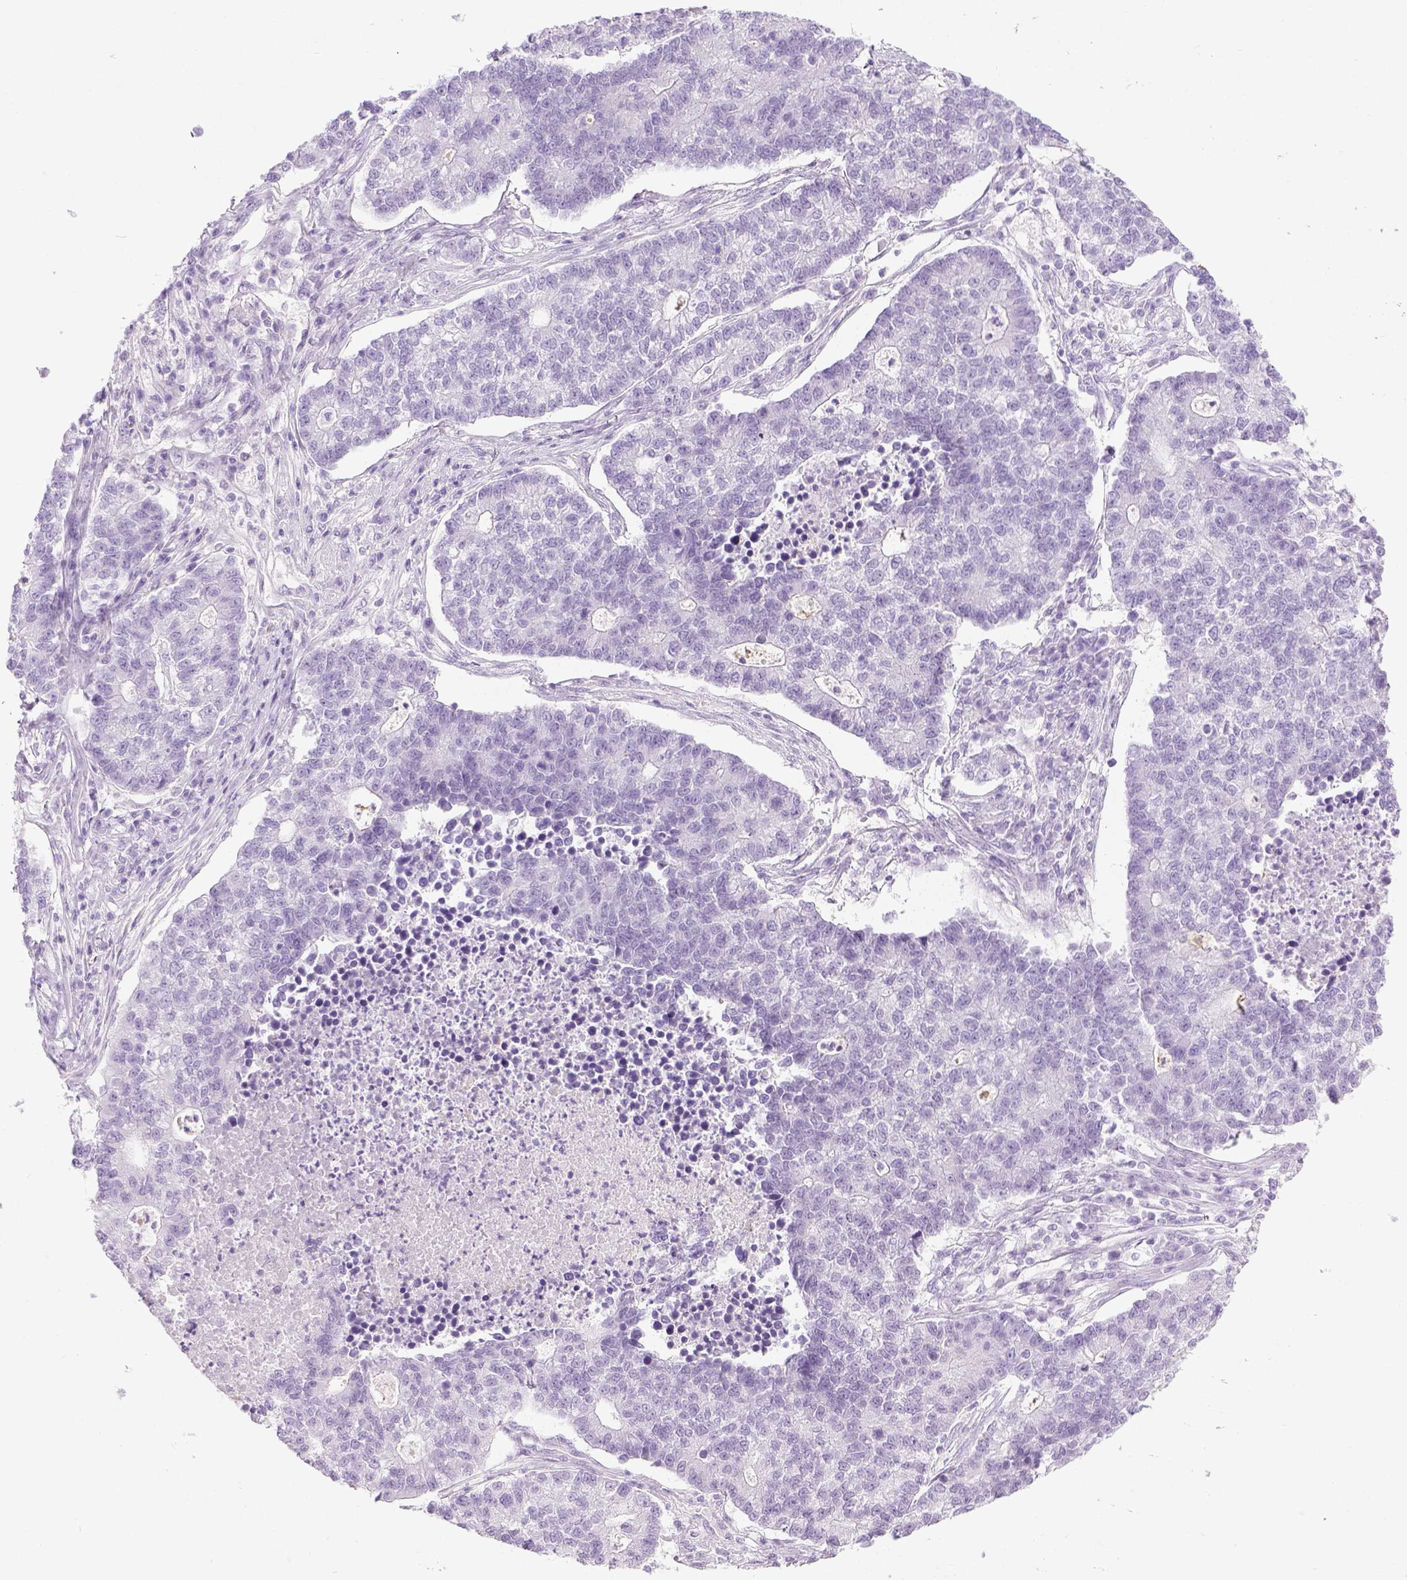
{"staining": {"intensity": "negative", "quantity": "none", "location": "none"}, "tissue": "lung cancer", "cell_type": "Tumor cells", "image_type": "cancer", "snomed": [{"axis": "morphology", "description": "Adenocarcinoma, NOS"}, {"axis": "topography", "description": "Lung"}], "caption": "High magnification brightfield microscopy of adenocarcinoma (lung) stained with DAB (brown) and counterstained with hematoxylin (blue): tumor cells show no significant expression. (DAB (3,3'-diaminobenzidine) immunohistochemistry visualized using brightfield microscopy, high magnification).", "gene": "LGSN", "patient": {"sex": "male", "age": 57}}